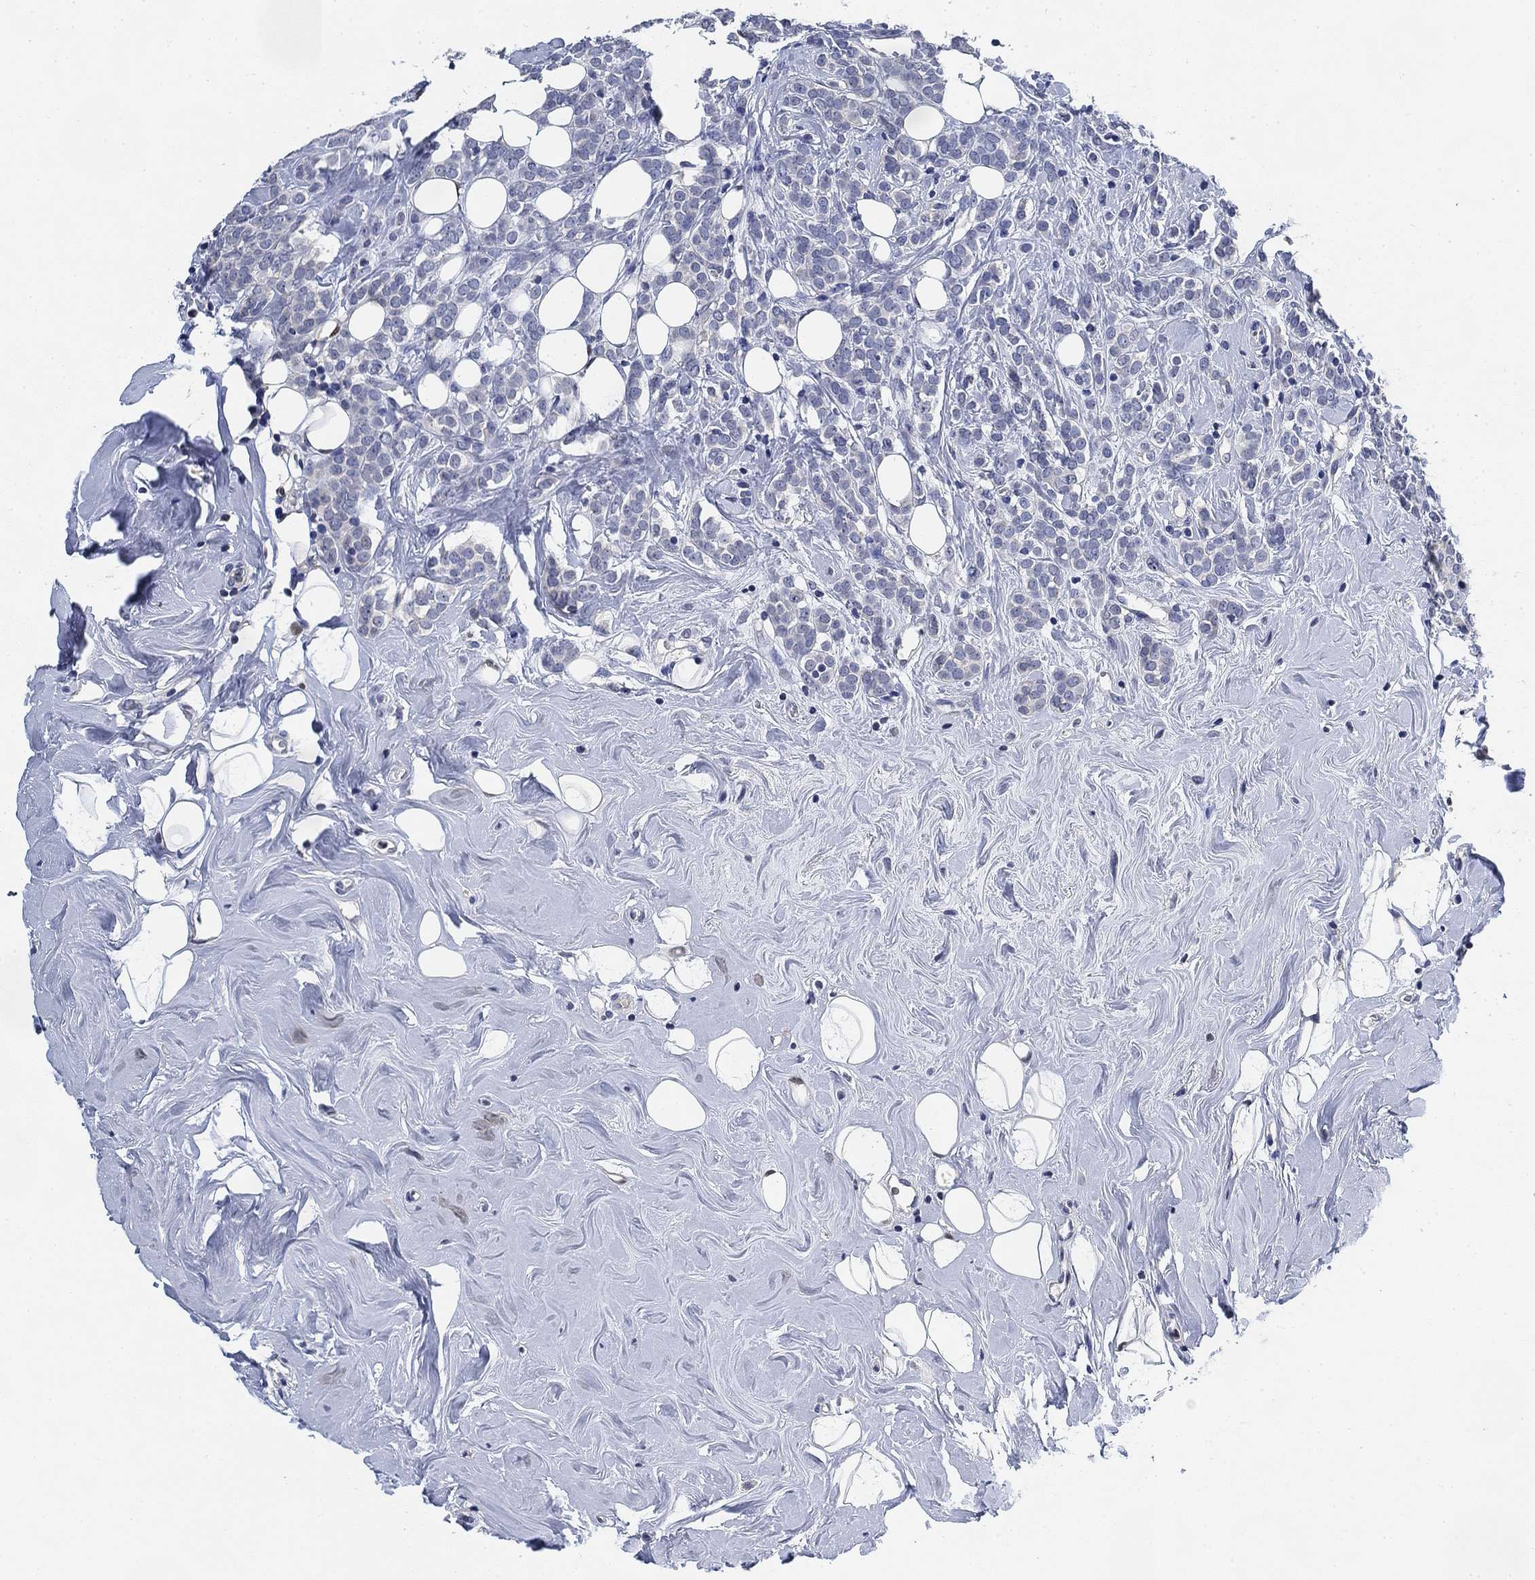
{"staining": {"intensity": "negative", "quantity": "none", "location": "none"}, "tissue": "breast cancer", "cell_type": "Tumor cells", "image_type": "cancer", "snomed": [{"axis": "morphology", "description": "Lobular carcinoma"}, {"axis": "topography", "description": "Breast"}], "caption": "Immunohistochemical staining of human breast cancer displays no significant positivity in tumor cells.", "gene": "DAZL", "patient": {"sex": "female", "age": 49}}